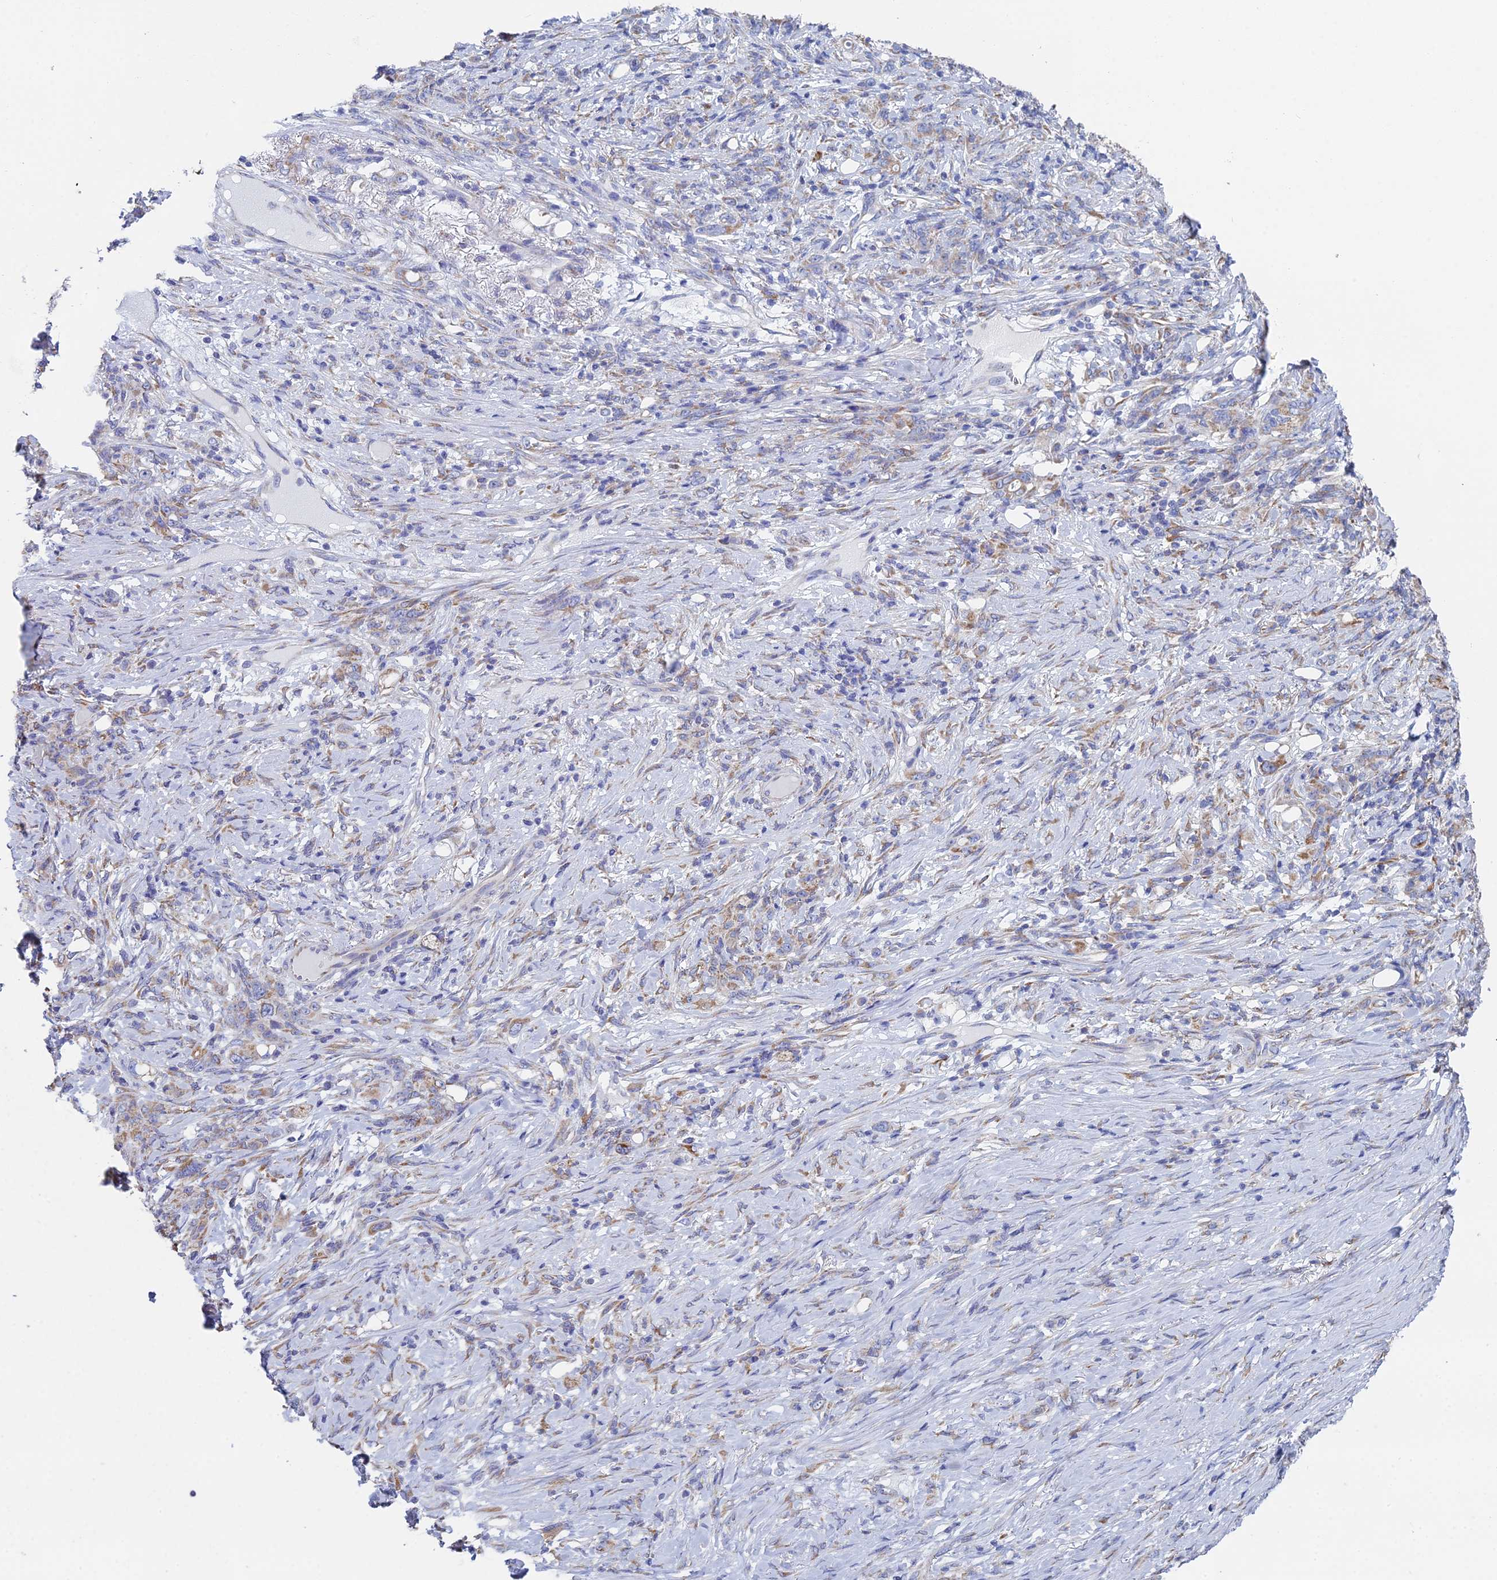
{"staining": {"intensity": "weak", "quantity": "25%-75%", "location": "cytoplasmic/membranous"}, "tissue": "stomach cancer", "cell_type": "Tumor cells", "image_type": "cancer", "snomed": [{"axis": "morphology", "description": "Adenocarcinoma, NOS"}, {"axis": "topography", "description": "Stomach"}], "caption": "Immunohistochemistry (DAB) staining of human stomach adenocarcinoma displays weak cytoplasmic/membranous protein positivity in about 25%-75% of tumor cells.", "gene": "CRACR2B", "patient": {"sex": "female", "age": 79}}